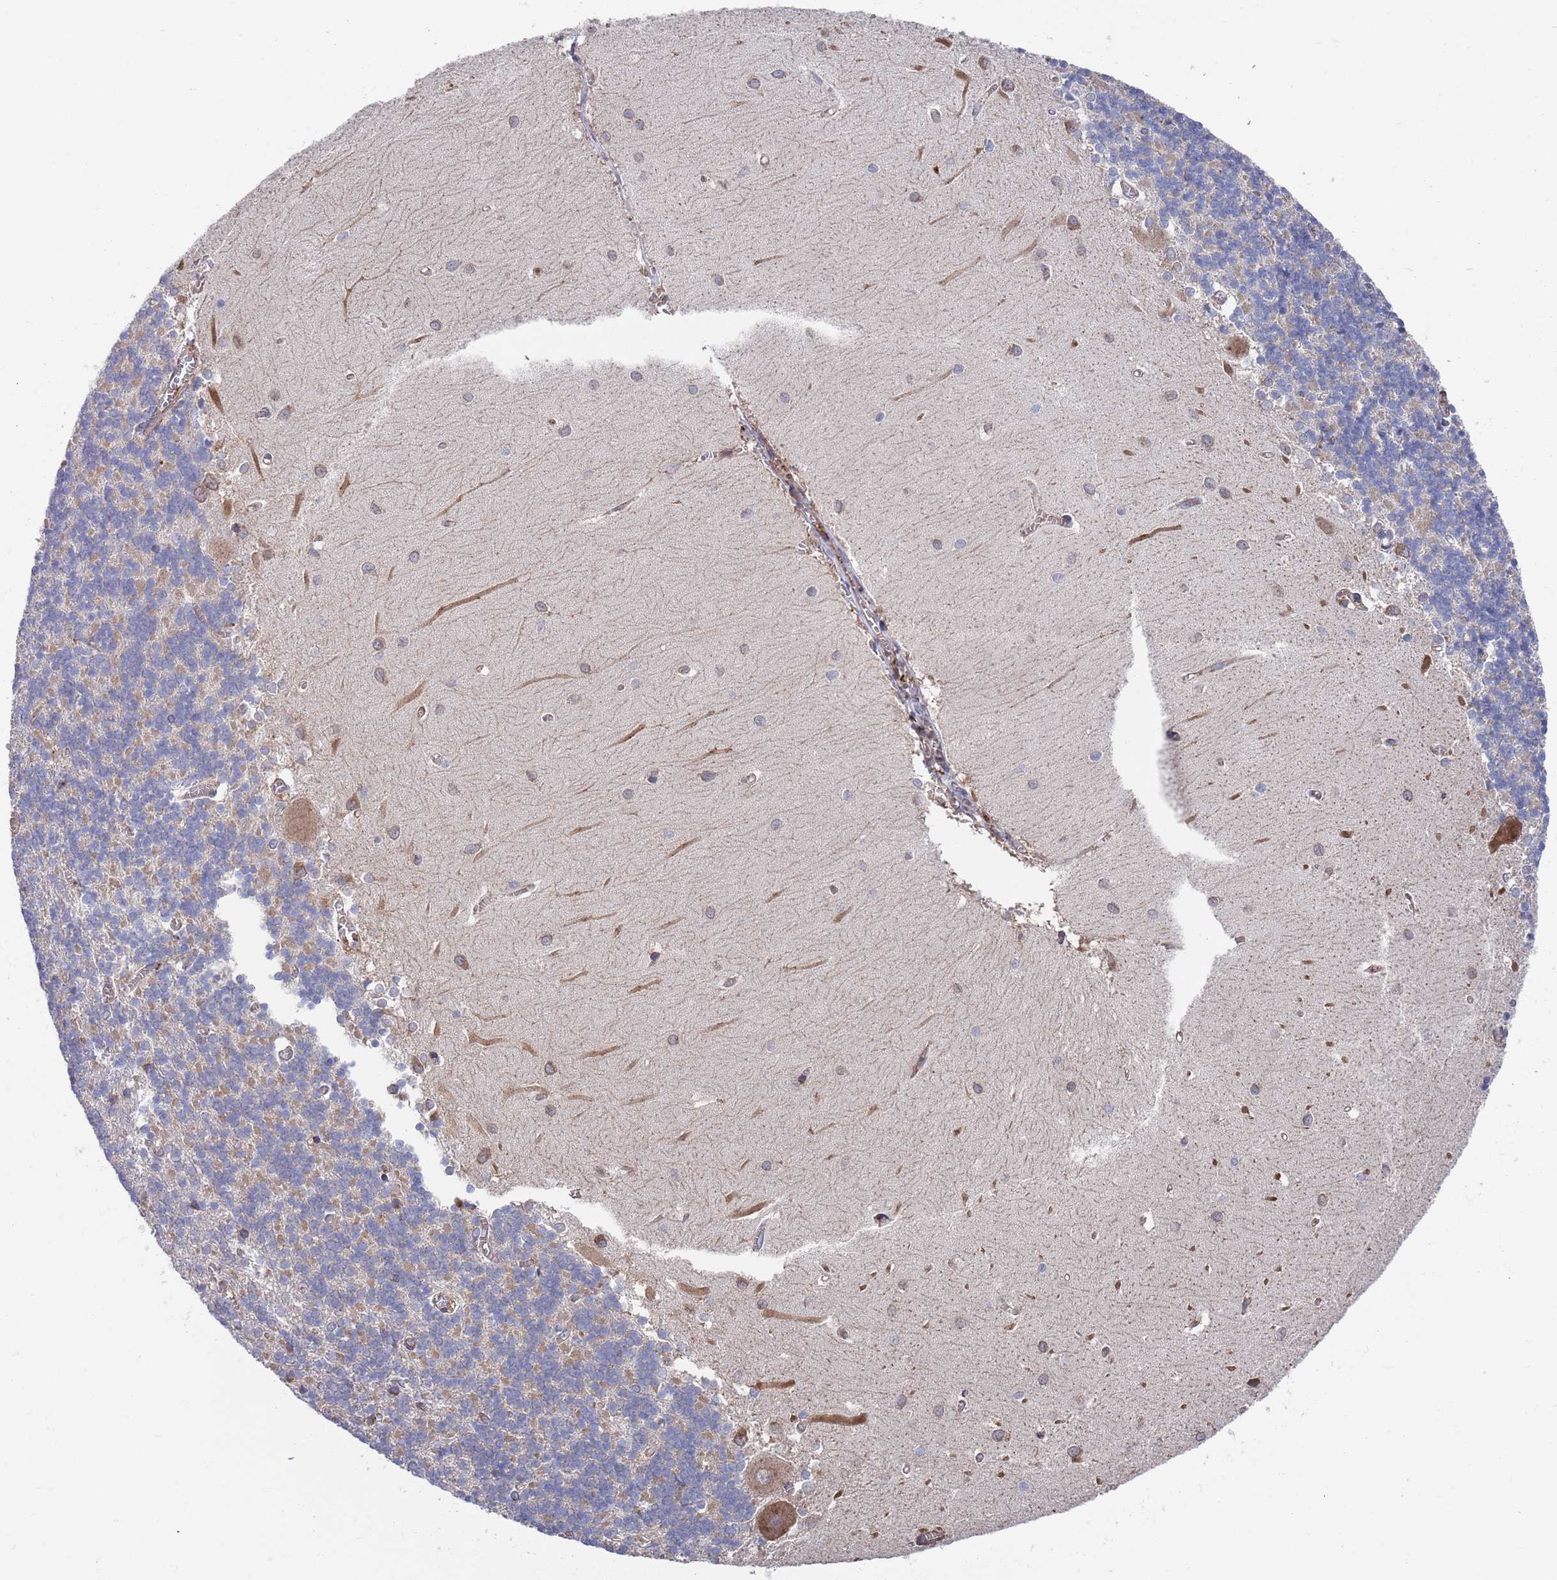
{"staining": {"intensity": "moderate", "quantity": "25%-75%", "location": "cytoplasmic/membranous"}, "tissue": "cerebellum", "cell_type": "Cells in granular layer", "image_type": "normal", "snomed": [{"axis": "morphology", "description": "Normal tissue, NOS"}, {"axis": "topography", "description": "Cerebellum"}], "caption": "Moderate cytoplasmic/membranous staining is present in approximately 25%-75% of cells in granular layer in unremarkable cerebellum. (Brightfield microscopy of DAB IHC at high magnification).", "gene": "GID8", "patient": {"sex": "male", "age": 37}}